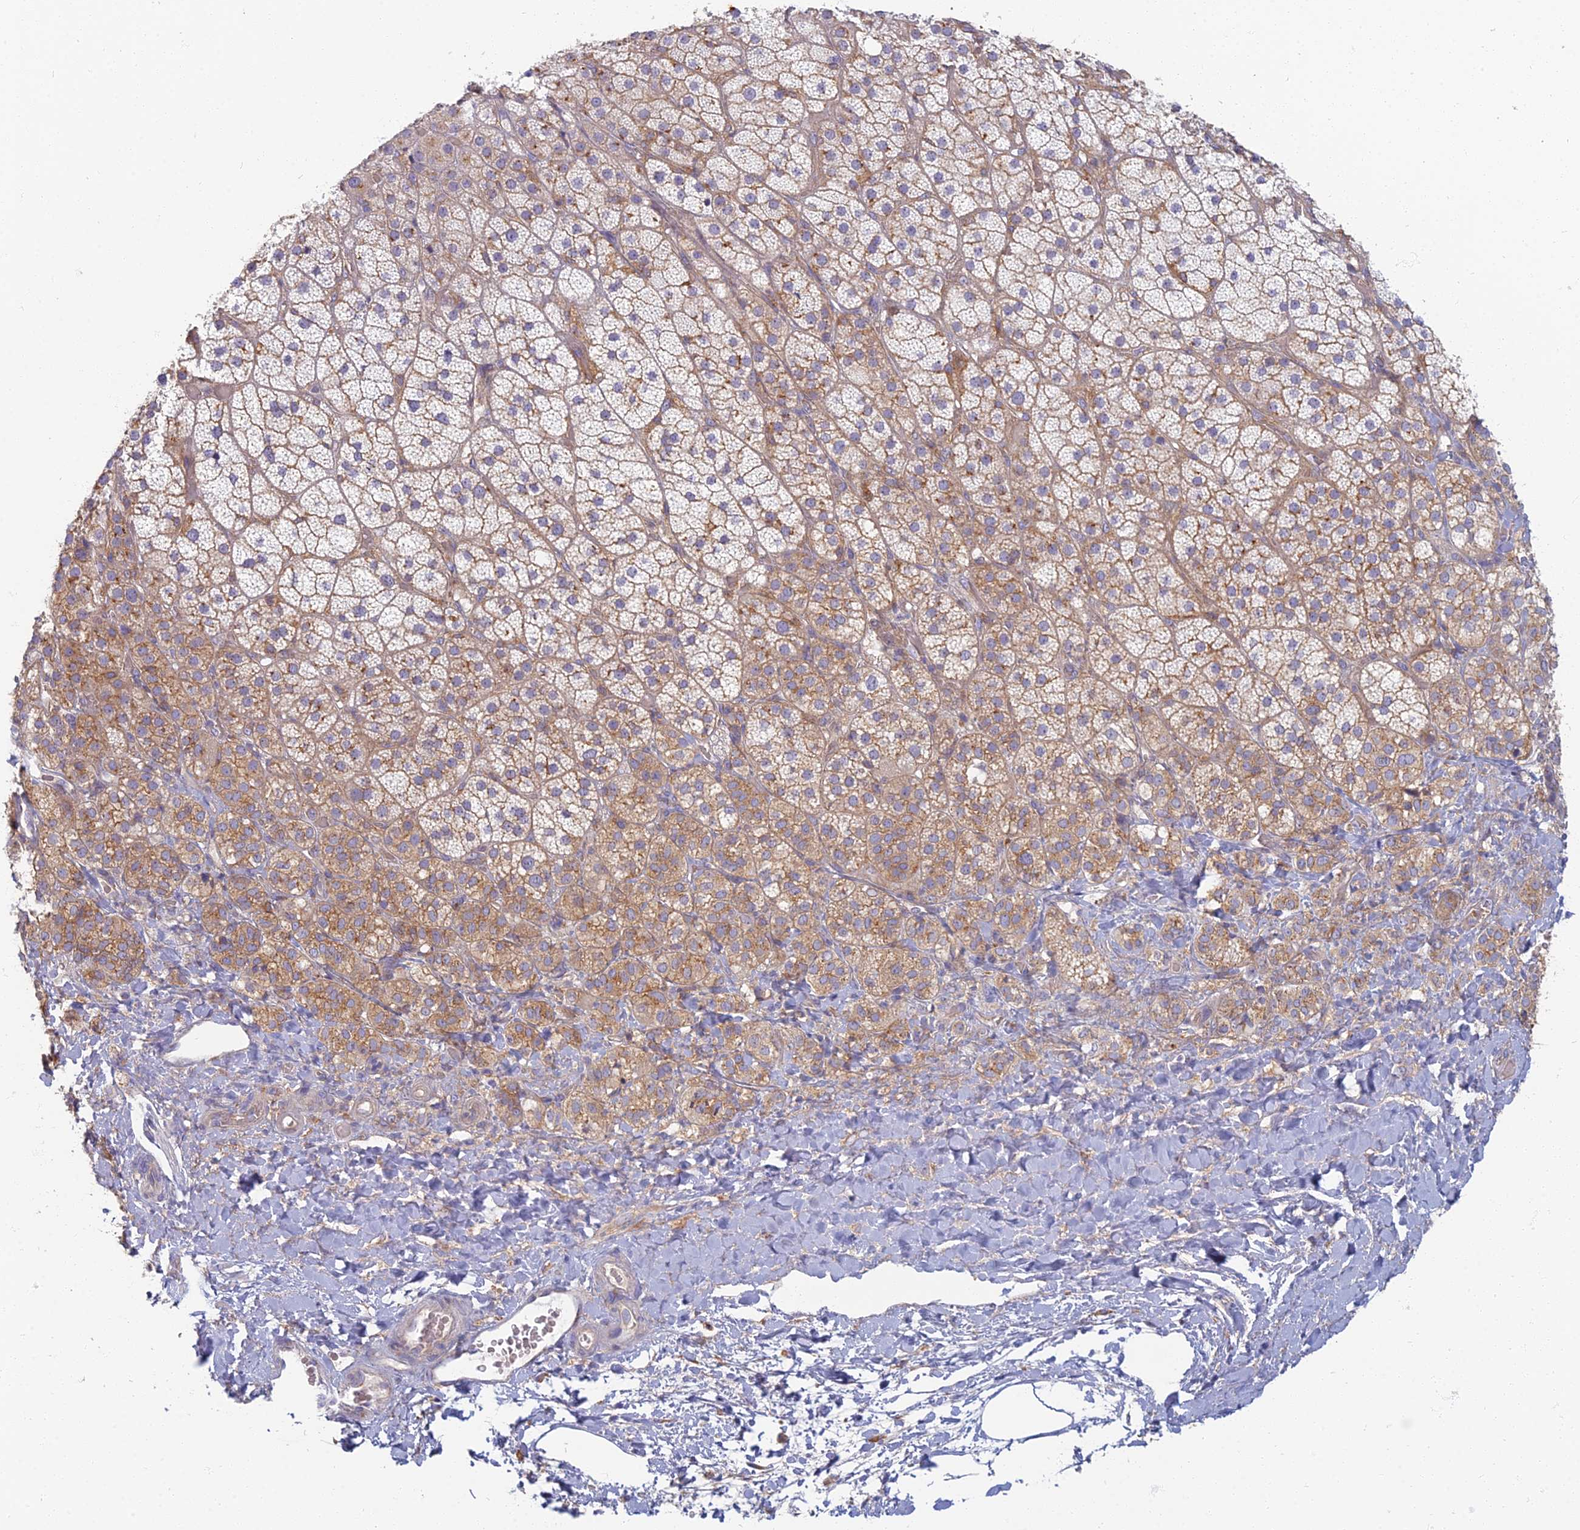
{"staining": {"intensity": "moderate", "quantity": ">75%", "location": "cytoplasmic/membranous"}, "tissue": "adrenal gland", "cell_type": "Glandular cells", "image_type": "normal", "snomed": [{"axis": "morphology", "description": "Normal tissue, NOS"}, {"axis": "topography", "description": "Adrenal gland"}], "caption": "Immunohistochemical staining of benign human adrenal gland reveals >75% levels of moderate cytoplasmic/membranous protein expression in about >75% of glandular cells.", "gene": "PROX2", "patient": {"sex": "male", "age": 57}}